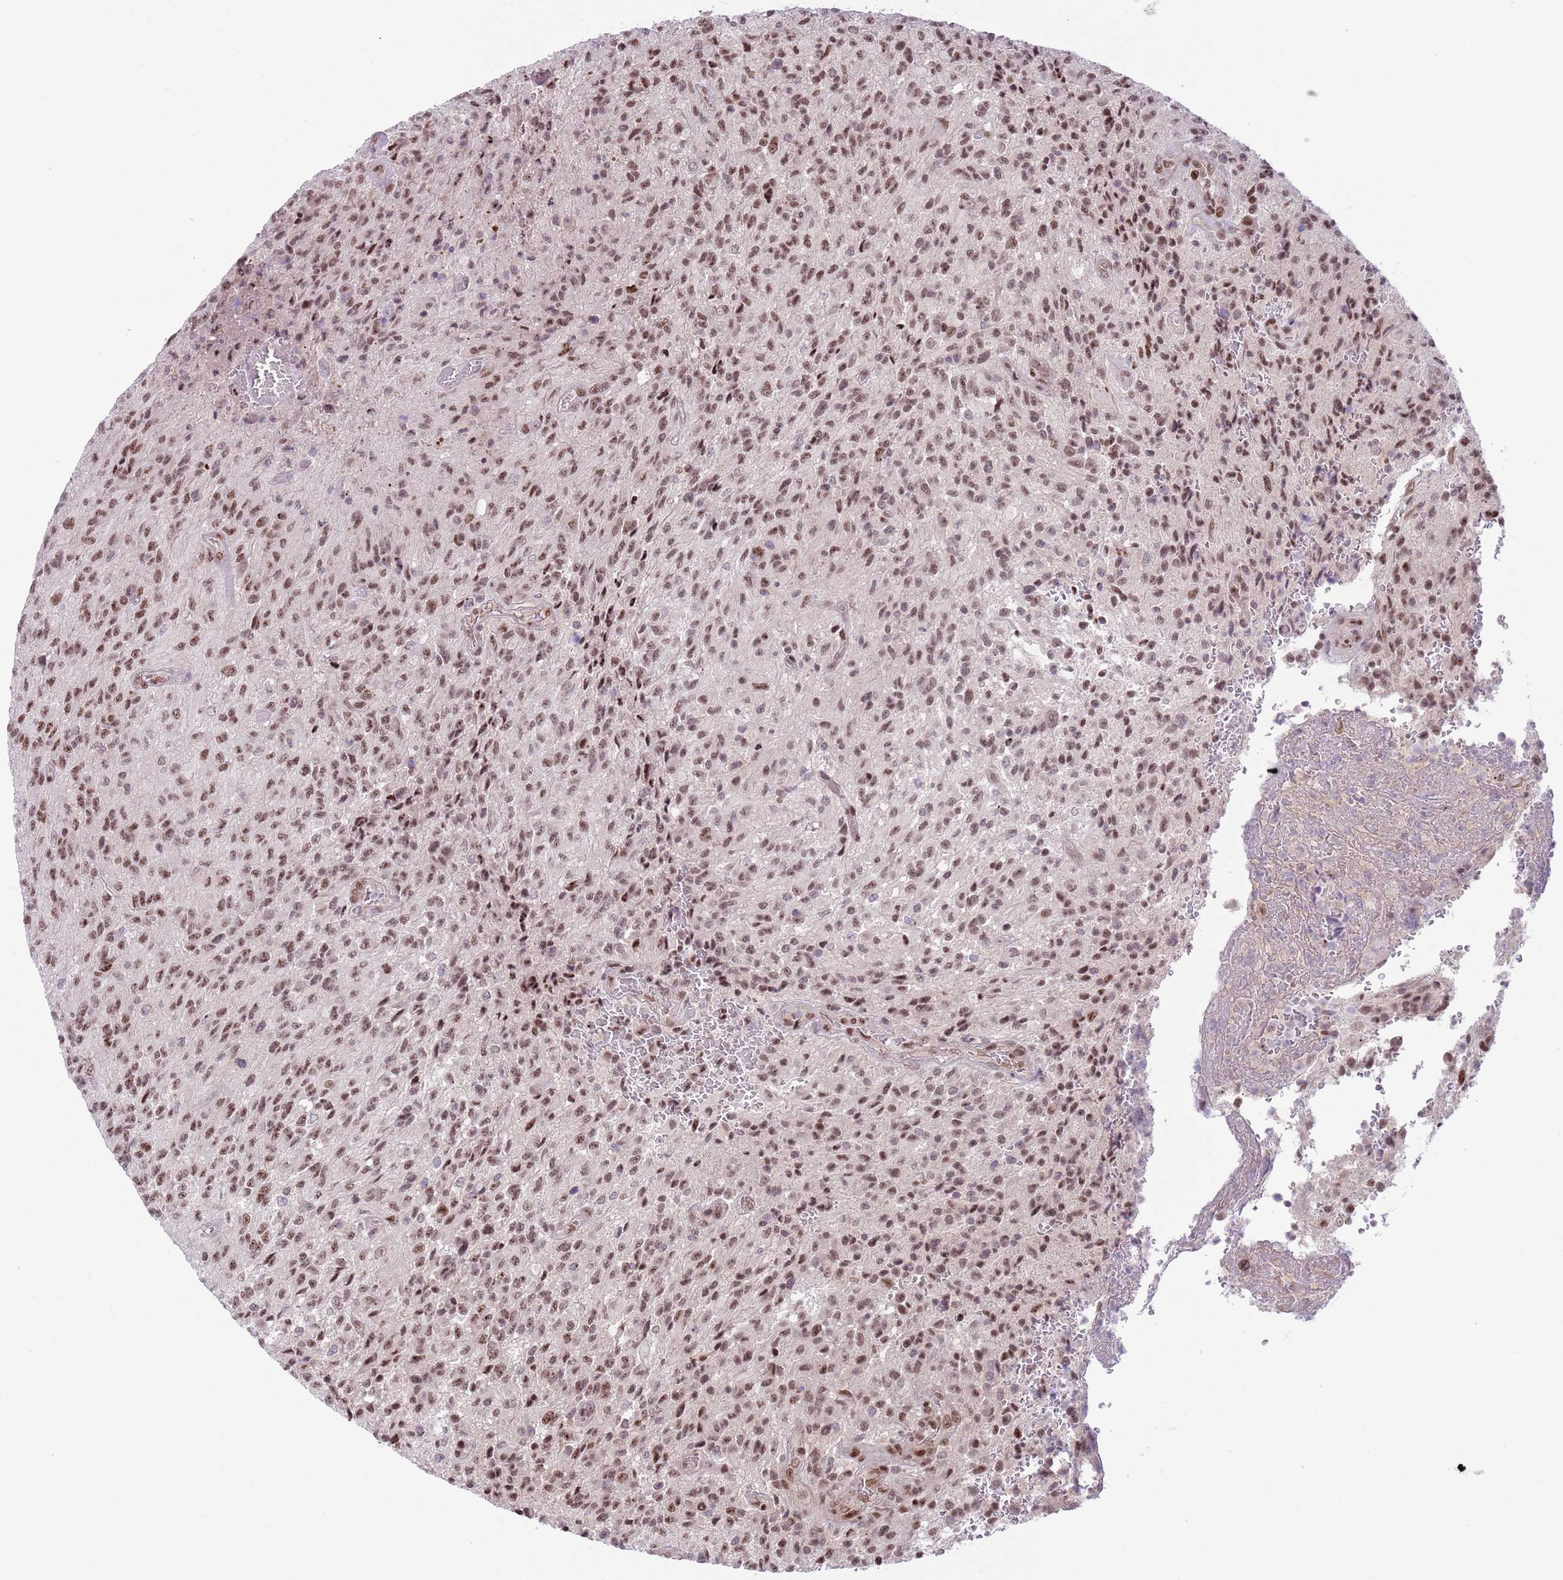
{"staining": {"intensity": "moderate", "quantity": ">75%", "location": "nuclear"}, "tissue": "glioma", "cell_type": "Tumor cells", "image_type": "cancer", "snomed": [{"axis": "morphology", "description": "Normal tissue, NOS"}, {"axis": "morphology", "description": "Glioma, malignant, High grade"}, {"axis": "topography", "description": "Cerebral cortex"}], "caption": "A brown stain labels moderate nuclear expression of a protein in human glioma tumor cells.", "gene": "SIPA1L3", "patient": {"sex": "male", "age": 56}}